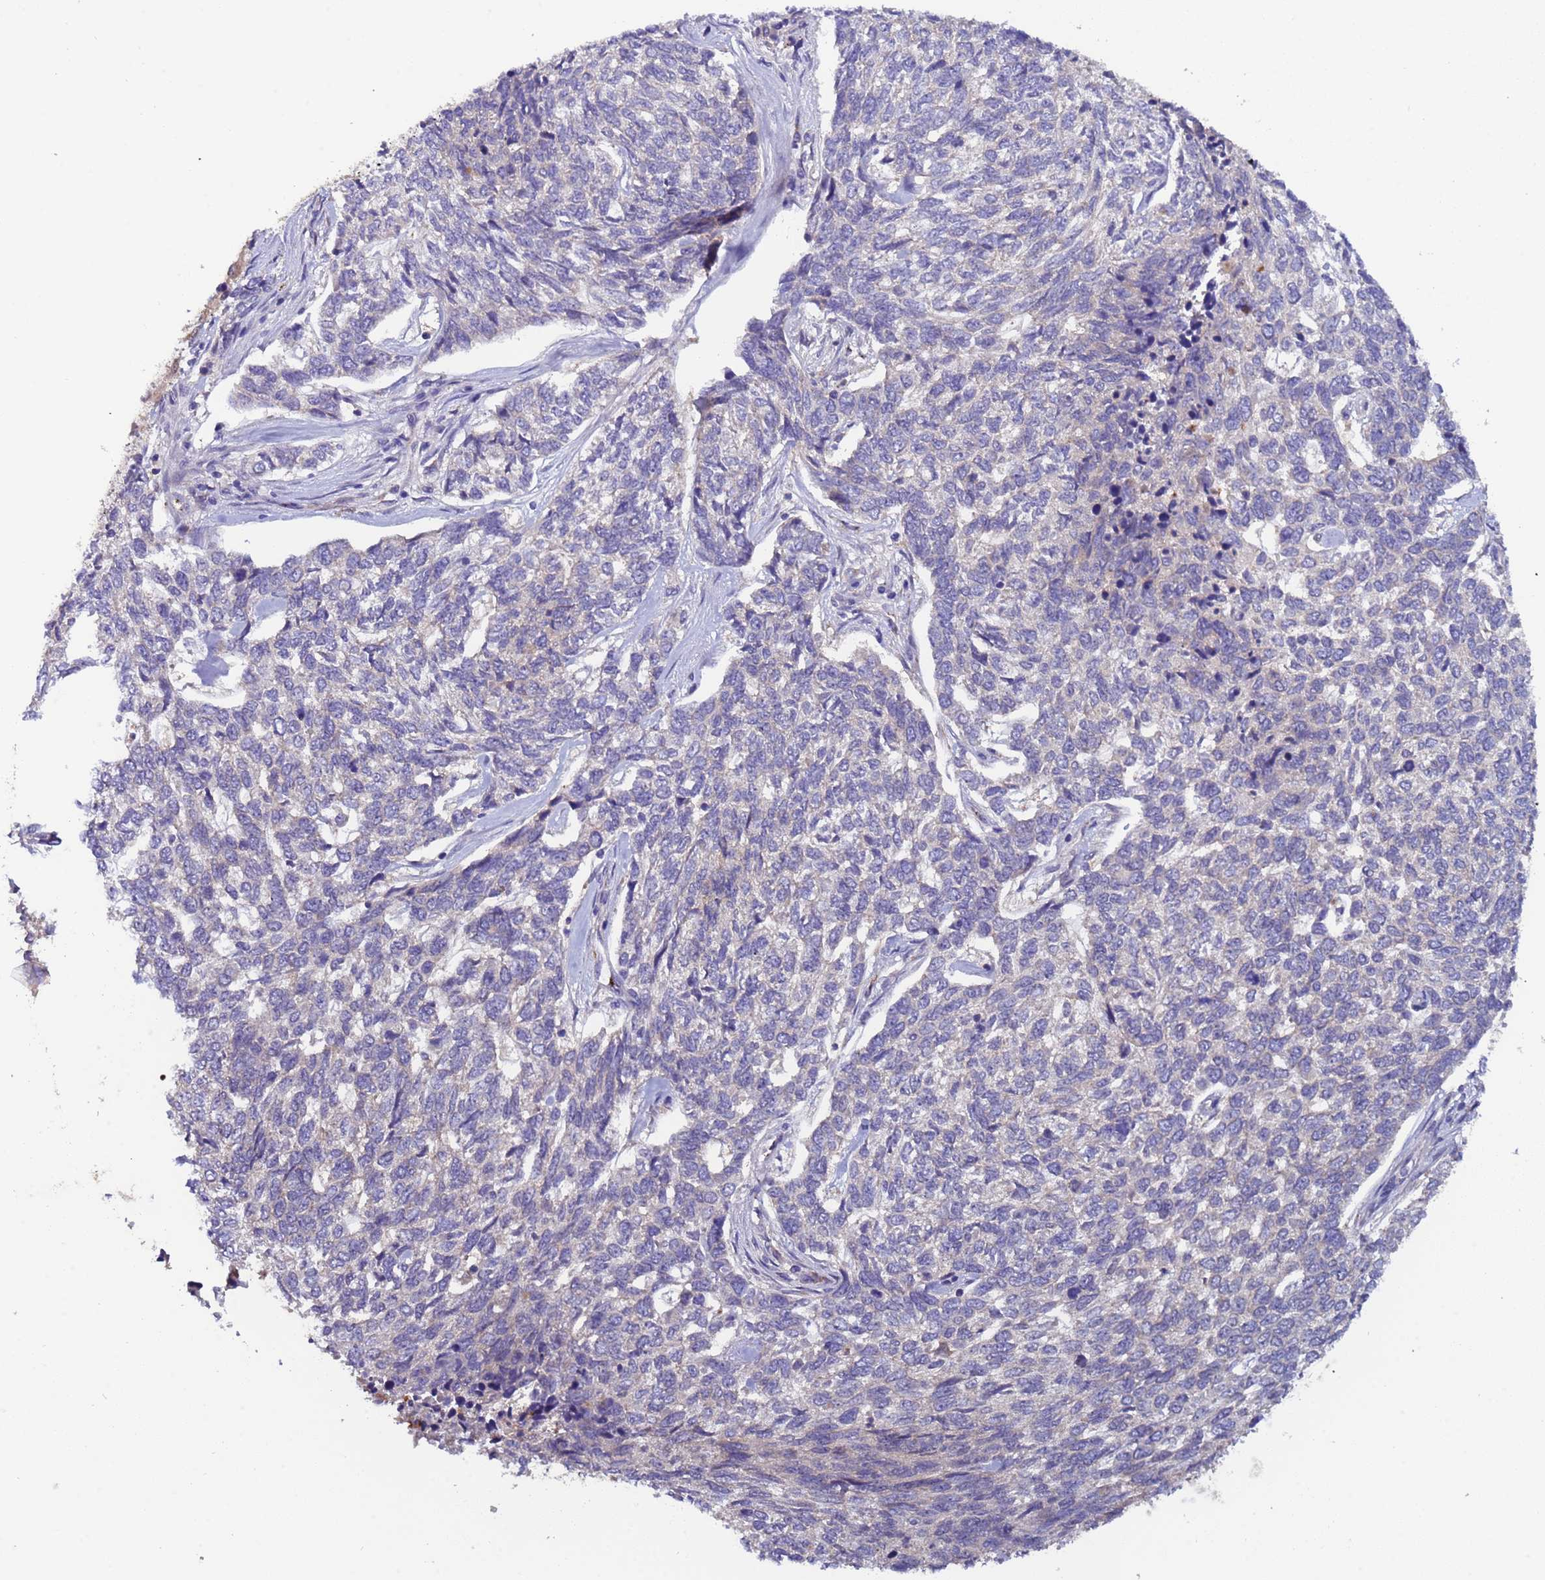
{"staining": {"intensity": "negative", "quantity": "none", "location": "none"}, "tissue": "skin cancer", "cell_type": "Tumor cells", "image_type": "cancer", "snomed": [{"axis": "morphology", "description": "Basal cell carcinoma"}, {"axis": "topography", "description": "Skin"}], "caption": "IHC image of skin cancer (basal cell carcinoma) stained for a protein (brown), which demonstrates no positivity in tumor cells.", "gene": "ZNF248", "patient": {"sex": "female", "age": 65}}